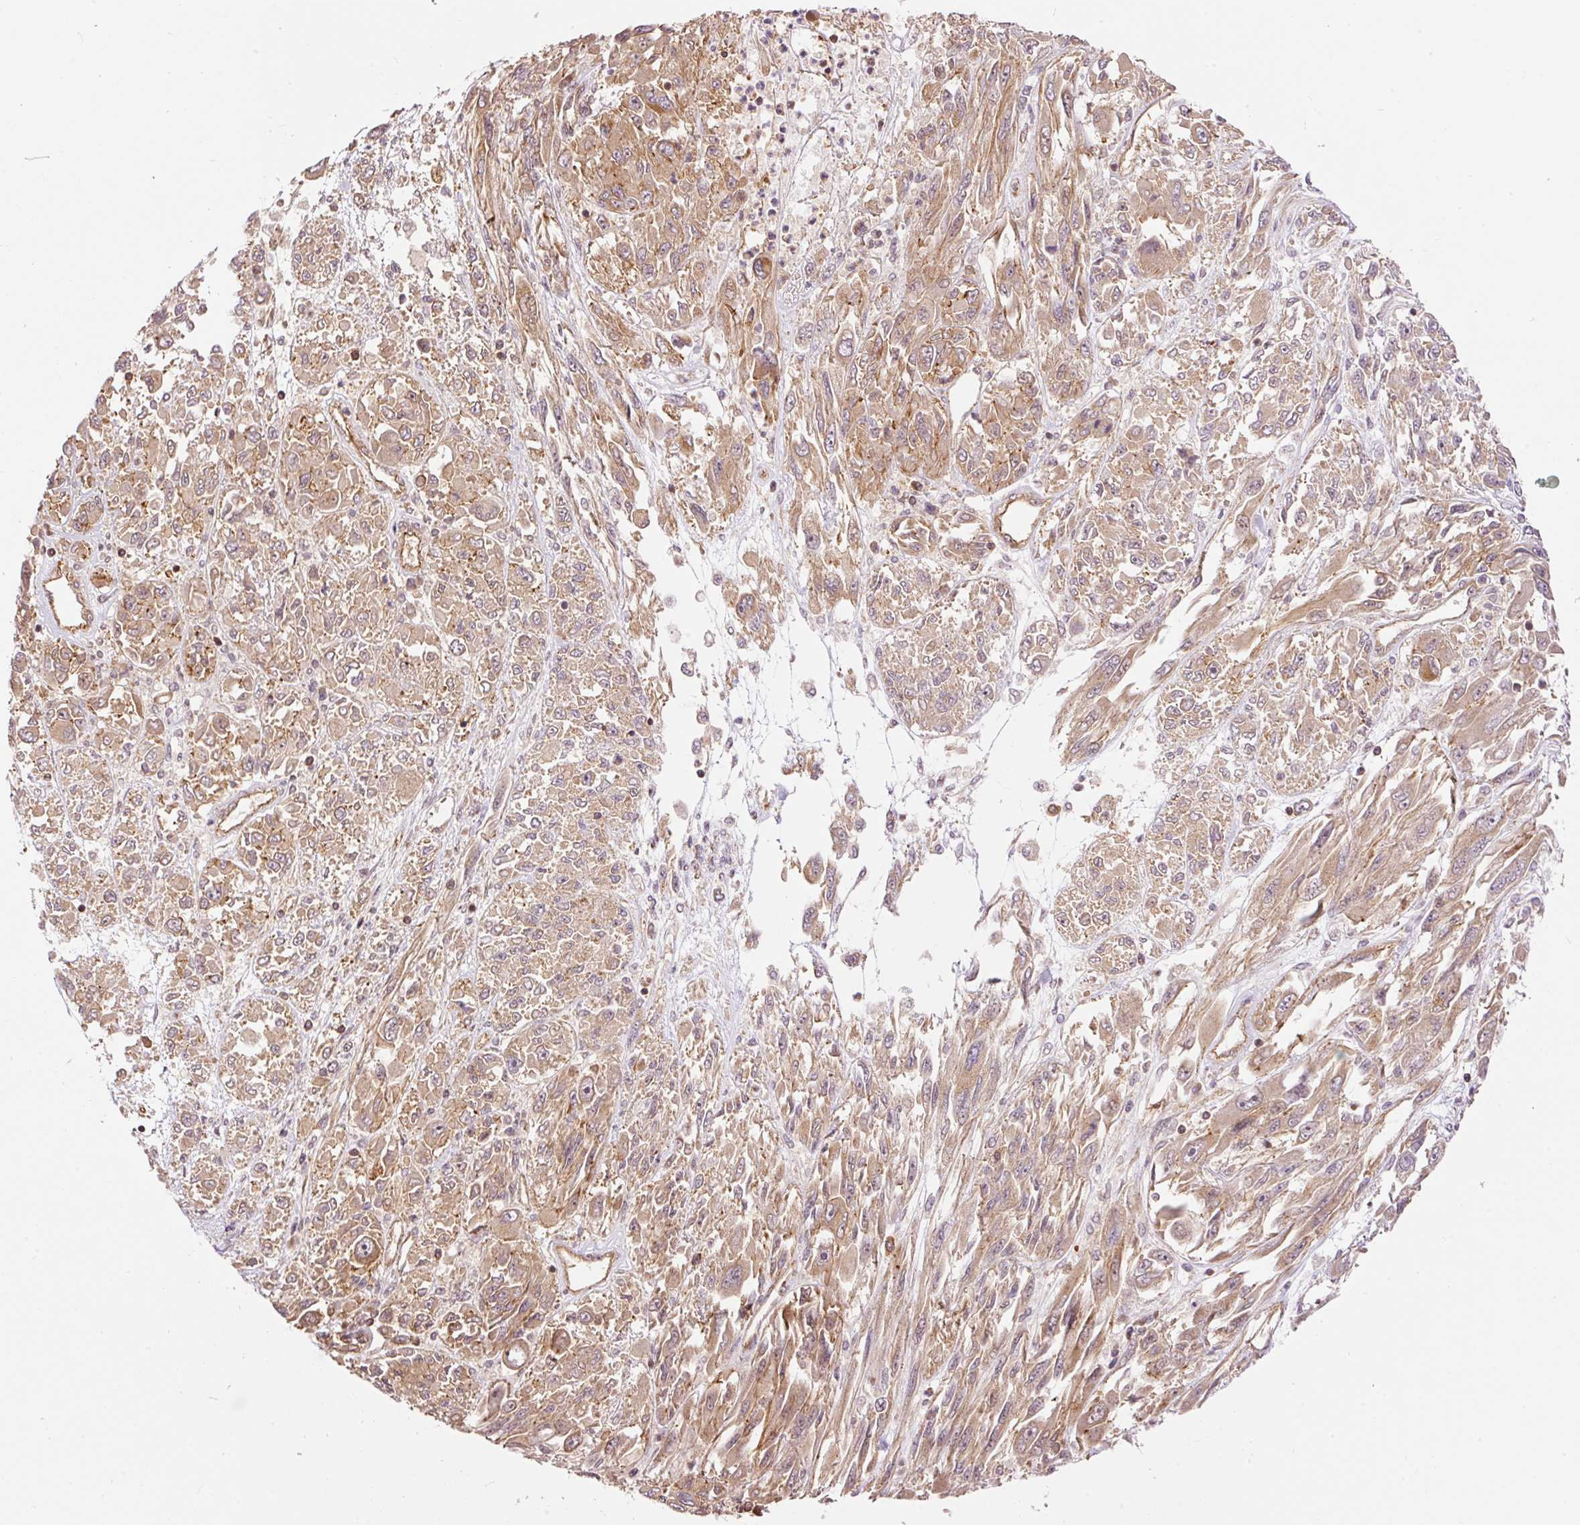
{"staining": {"intensity": "moderate", "quantity": "25%-75%", "location": "cytoplasmic/membranous"}, "tissue": "melanoma", "cell_type": "Tumor cells", "image_type": "cancer", "snomed": [{"axis": "morphology", "description": "Malignant melanoma, NOS"}, {"axis": "topography", "description": "Skin"}], "caption": "Melanoma was stained to show a protein in brown. There is medium levels of moderate cytoplasmic/membranous staining in approximately 25%-75% of tumor cells.", "gene": "ADCY4", "patient": {"sex": "female", "age": 91}}